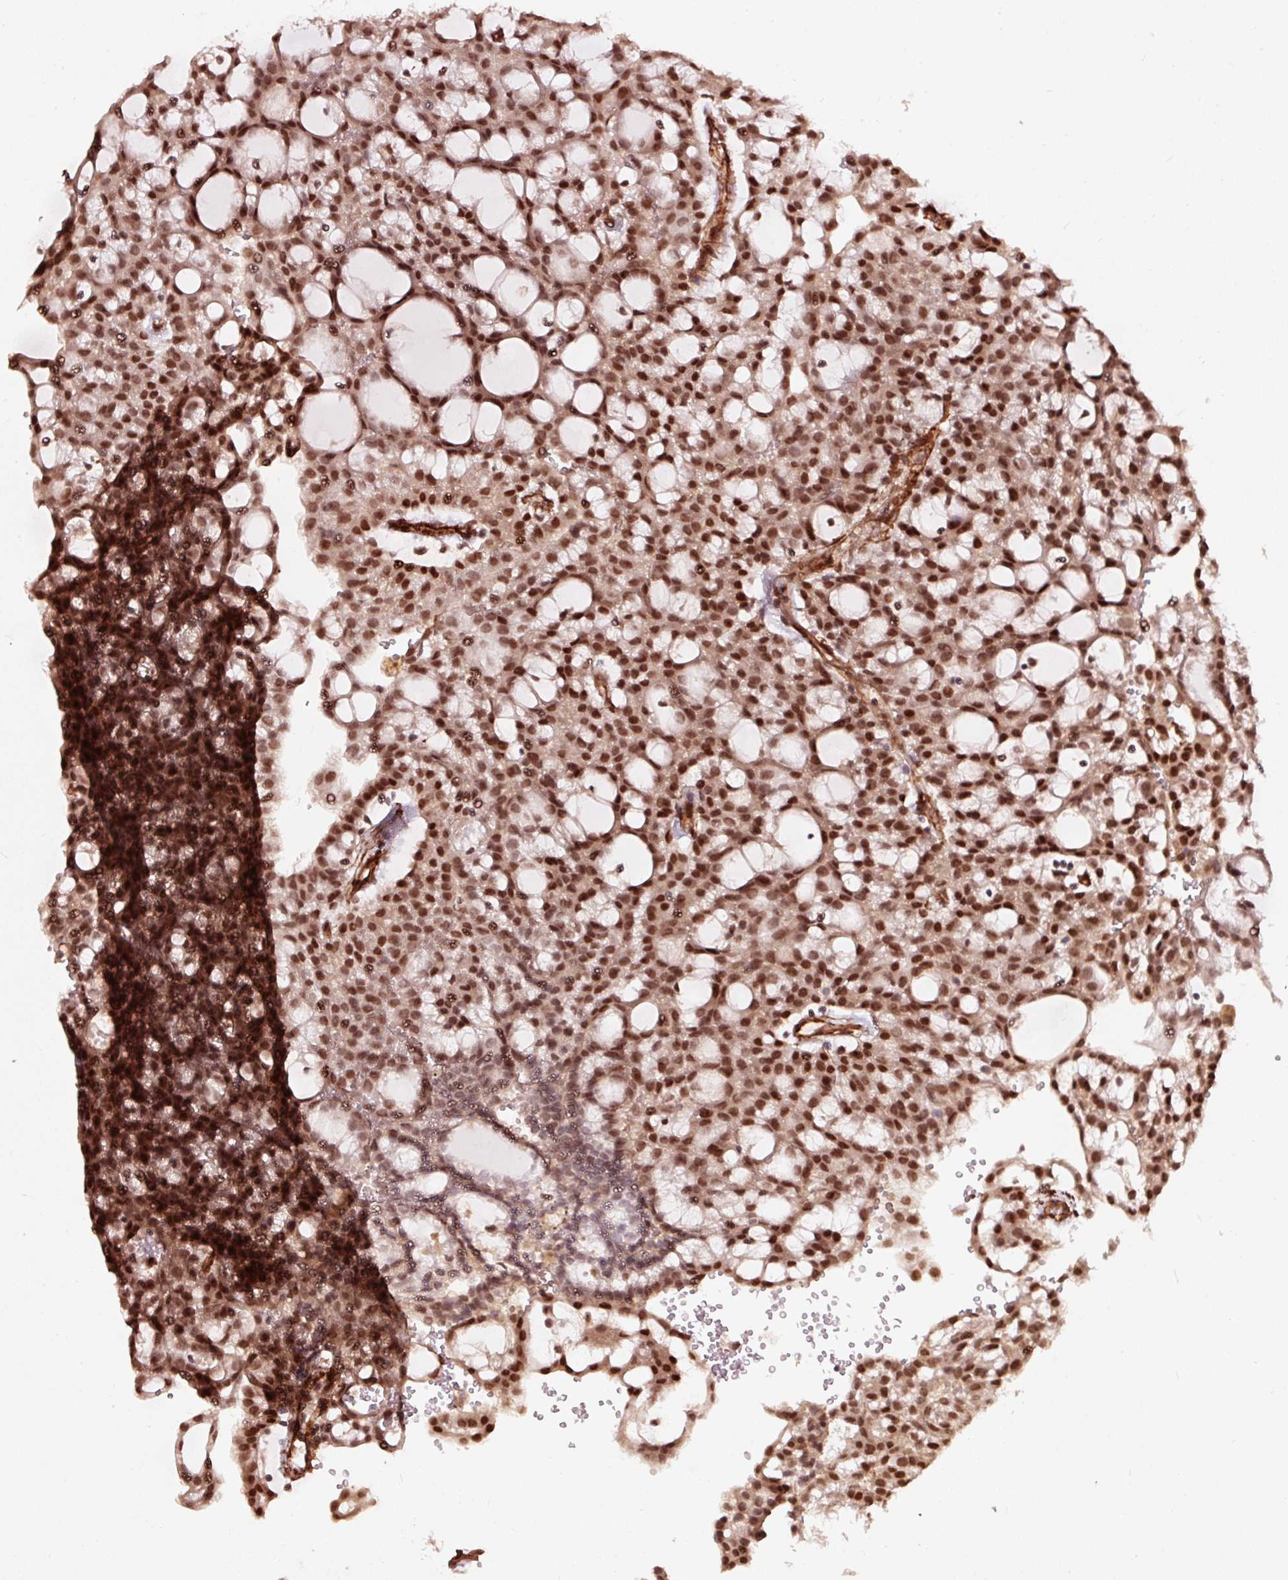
{"staining": {"intensity": "strong", "quantity": ">75%", "location": "nuclear"}, "tissue": "renal cancer", "cell_type": "Tumor cells", "image_type": "cancer", "snomed": [{"axis": "morphology", "description": "Adenocarcinoma, NOS"}, {"axis": "topography", "description": "Kidney"}], "caption": "This is an image of IHC staining of adenocarcinoma (renal), which shows strong positivity in the nuclear of tumor cells.", "gene": "TPM1", "patient": {"sex": "male", "age": 63}}